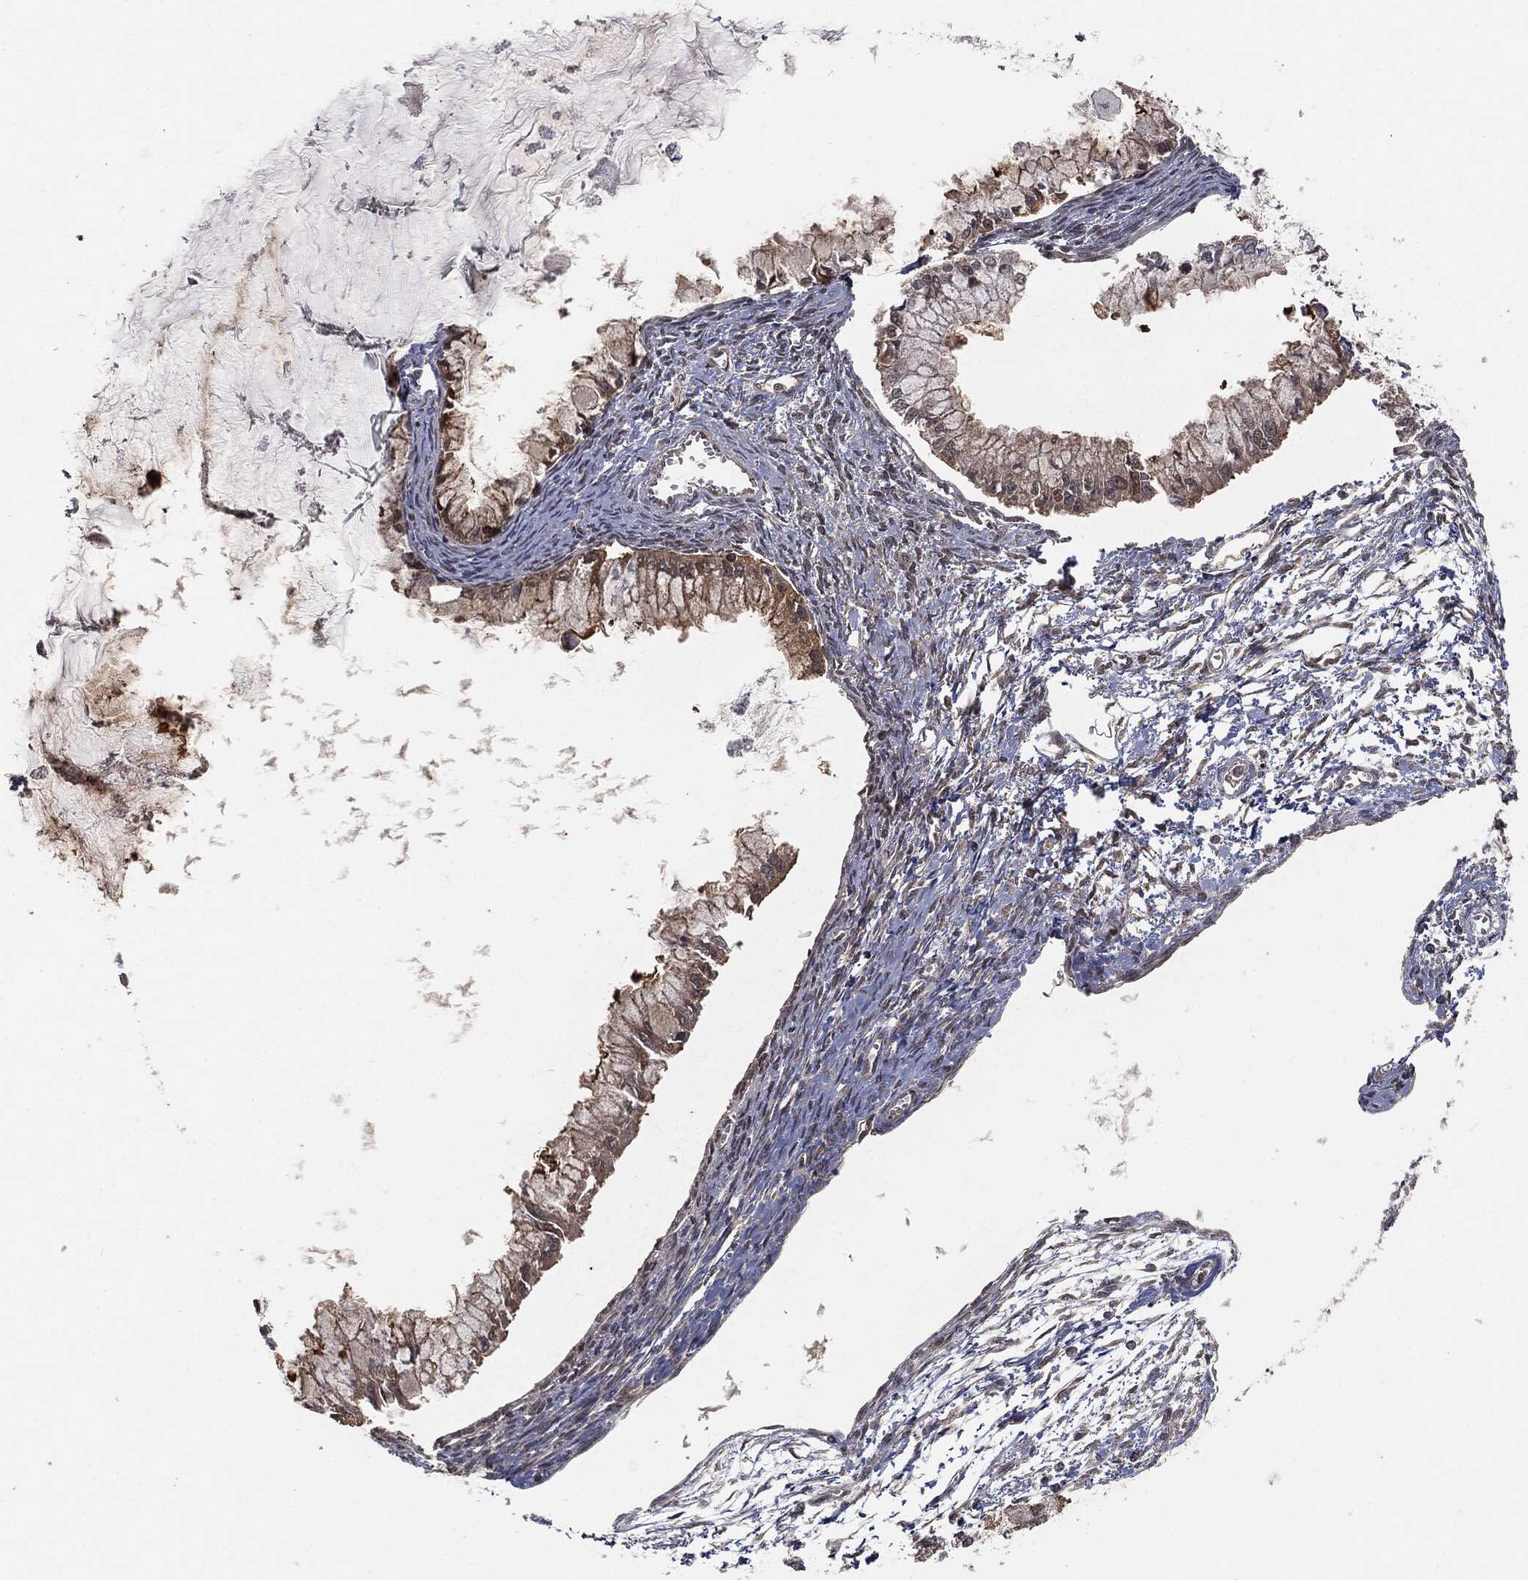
{"staining": {"intensity": "weak", "quantity": ">75%", "location": "cytoplasmic/membranous"}, "tissue": "ovarian cancer", "cell_type": "Tumor cells", "image_type": "cancer", "snomed": [{"axis": "morphology", "description": "Cystadenocarcinoma, mucinous, NOS"}, {"axis": "topography", "description": "Ovary"}], "caption": "Immunohistochemical staining of mucinous cystadenocarcinoma (ovarian) reveals low levels of weak cytoplasmic/membranous staining in about >75% of tumor cells.", "gene": "FBXO7", "patient": {"sex": "female", "age": 34}}